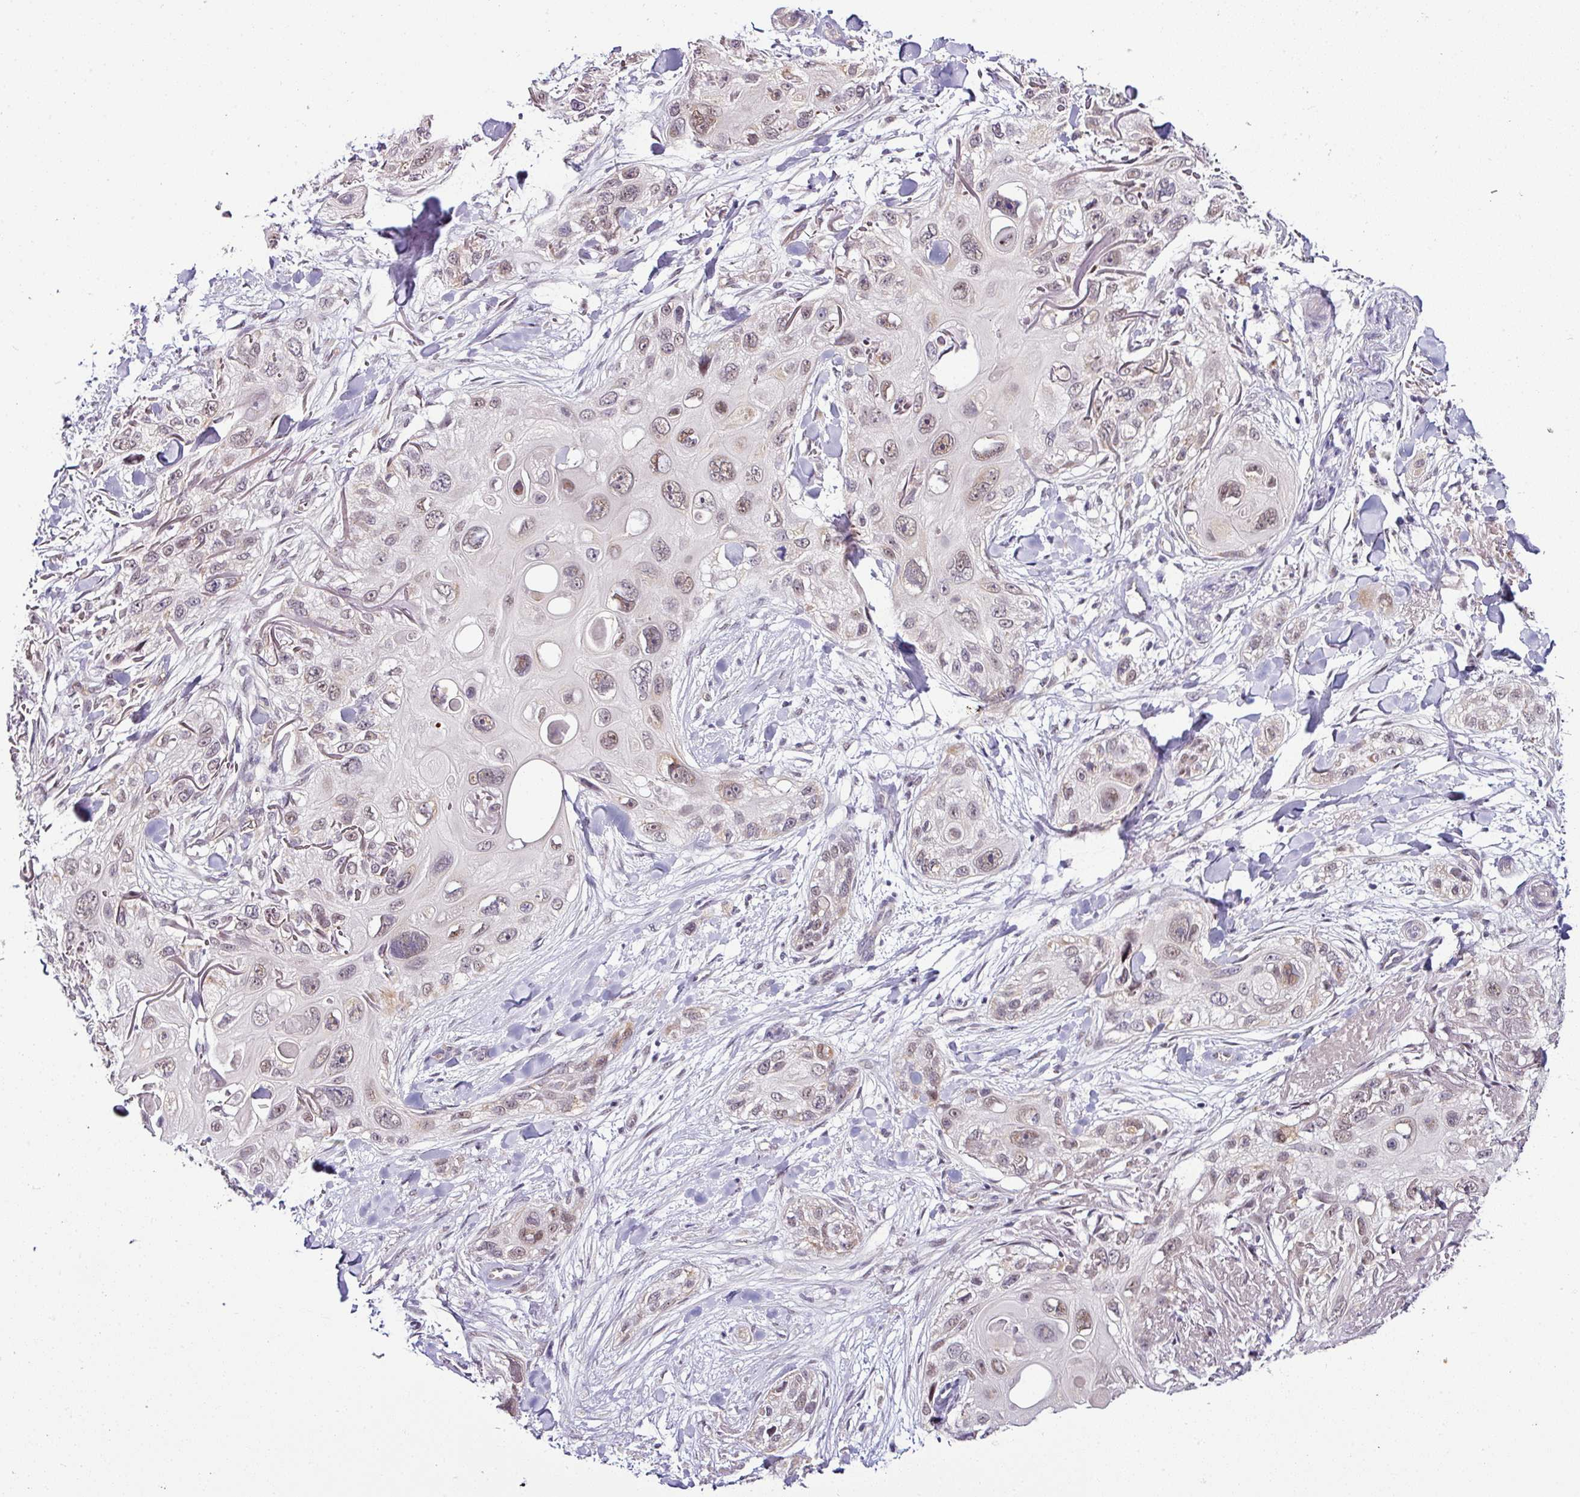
{"staining": {"intensity": "weak", "quantity": "25%-75%", "location": "nuclear"}, "tissue": "skin cancer", "cell_type": "Tumor cells", "image_type": "cancer", "snomed": [{"axis": "morphology", "description": "Normal tissue, NOS"}, {"axis": "morphology", "description": "Squamous cell carcinoma, NOS"}, {"axis": "topography", "description": "Skin"}], "caption": "High-power microscopy captured an immunohistochemistry (IHC) histopathology image of squamous cell carcinoma (skin), revealing weak nuclear staining in about 25%-75% of tumor cells. (brown staining indicates protein expression, while blue staining denotes nuclei).", "gene": "NAPSA", "patient": {"sex": "male", "age": 72}}